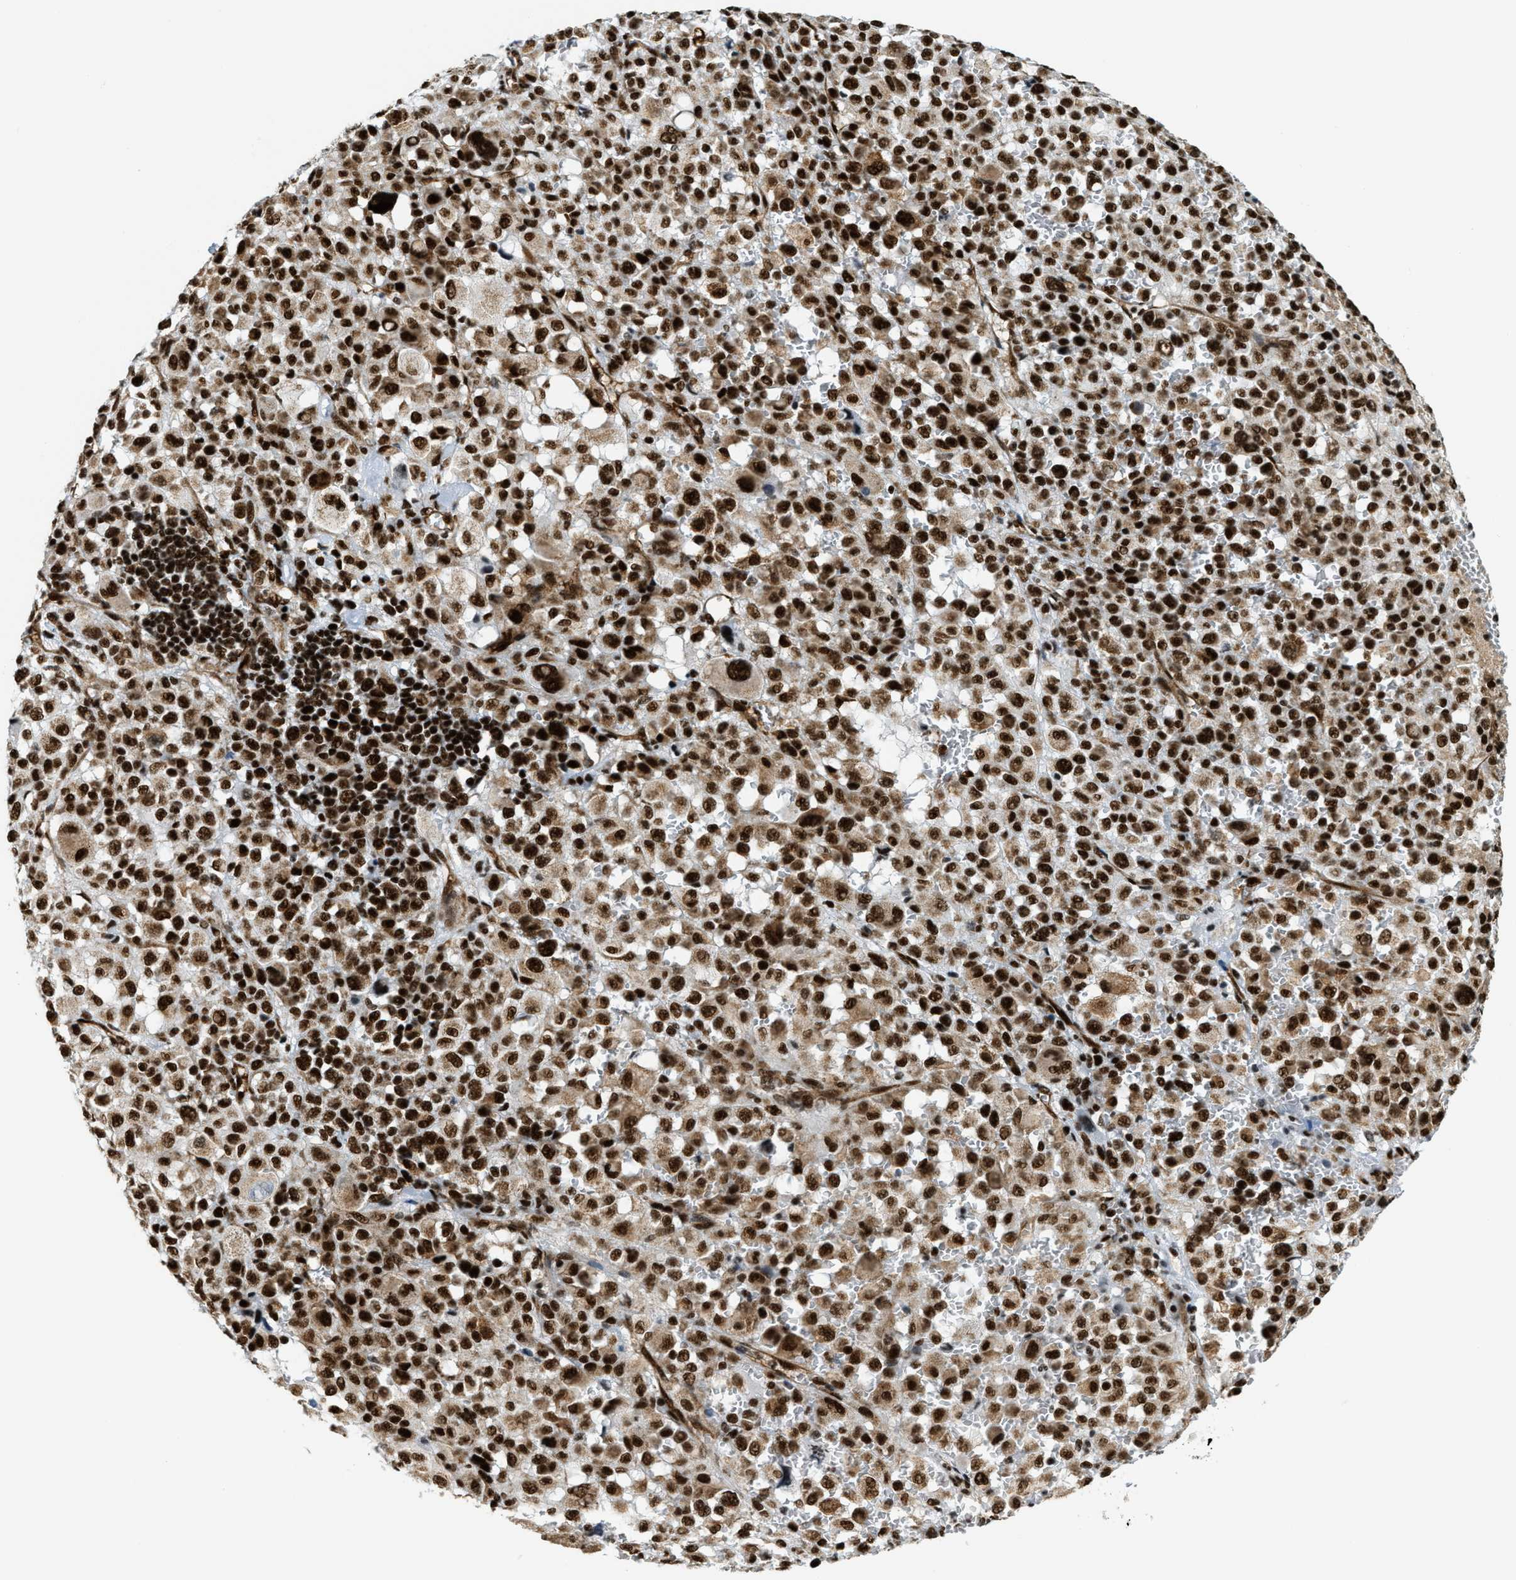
{"staining": {"intensity": "strong", "quantity": ">75%", "location": "cytoplasmic/membranous,nuclear"}, "tissue": "melanoma", "cell_type": "Tumor cells", "image_type": "cancer", "snomed": [{"axis": "morphology", "description": "Malignant melanoma, Metastatic site"}, {"axis": "topography", "description": "Skin"}], "caption": "This photomicrograph displays melanoma stained with IHC to label a protein in brown. The cytoplasmic/membranous and nuclear of tumor cells show strong positivity for the protein. Nuclei are counter-stained blue.", "gene": "GABPB1", "patient": {"sex": "female", "age": 74}}